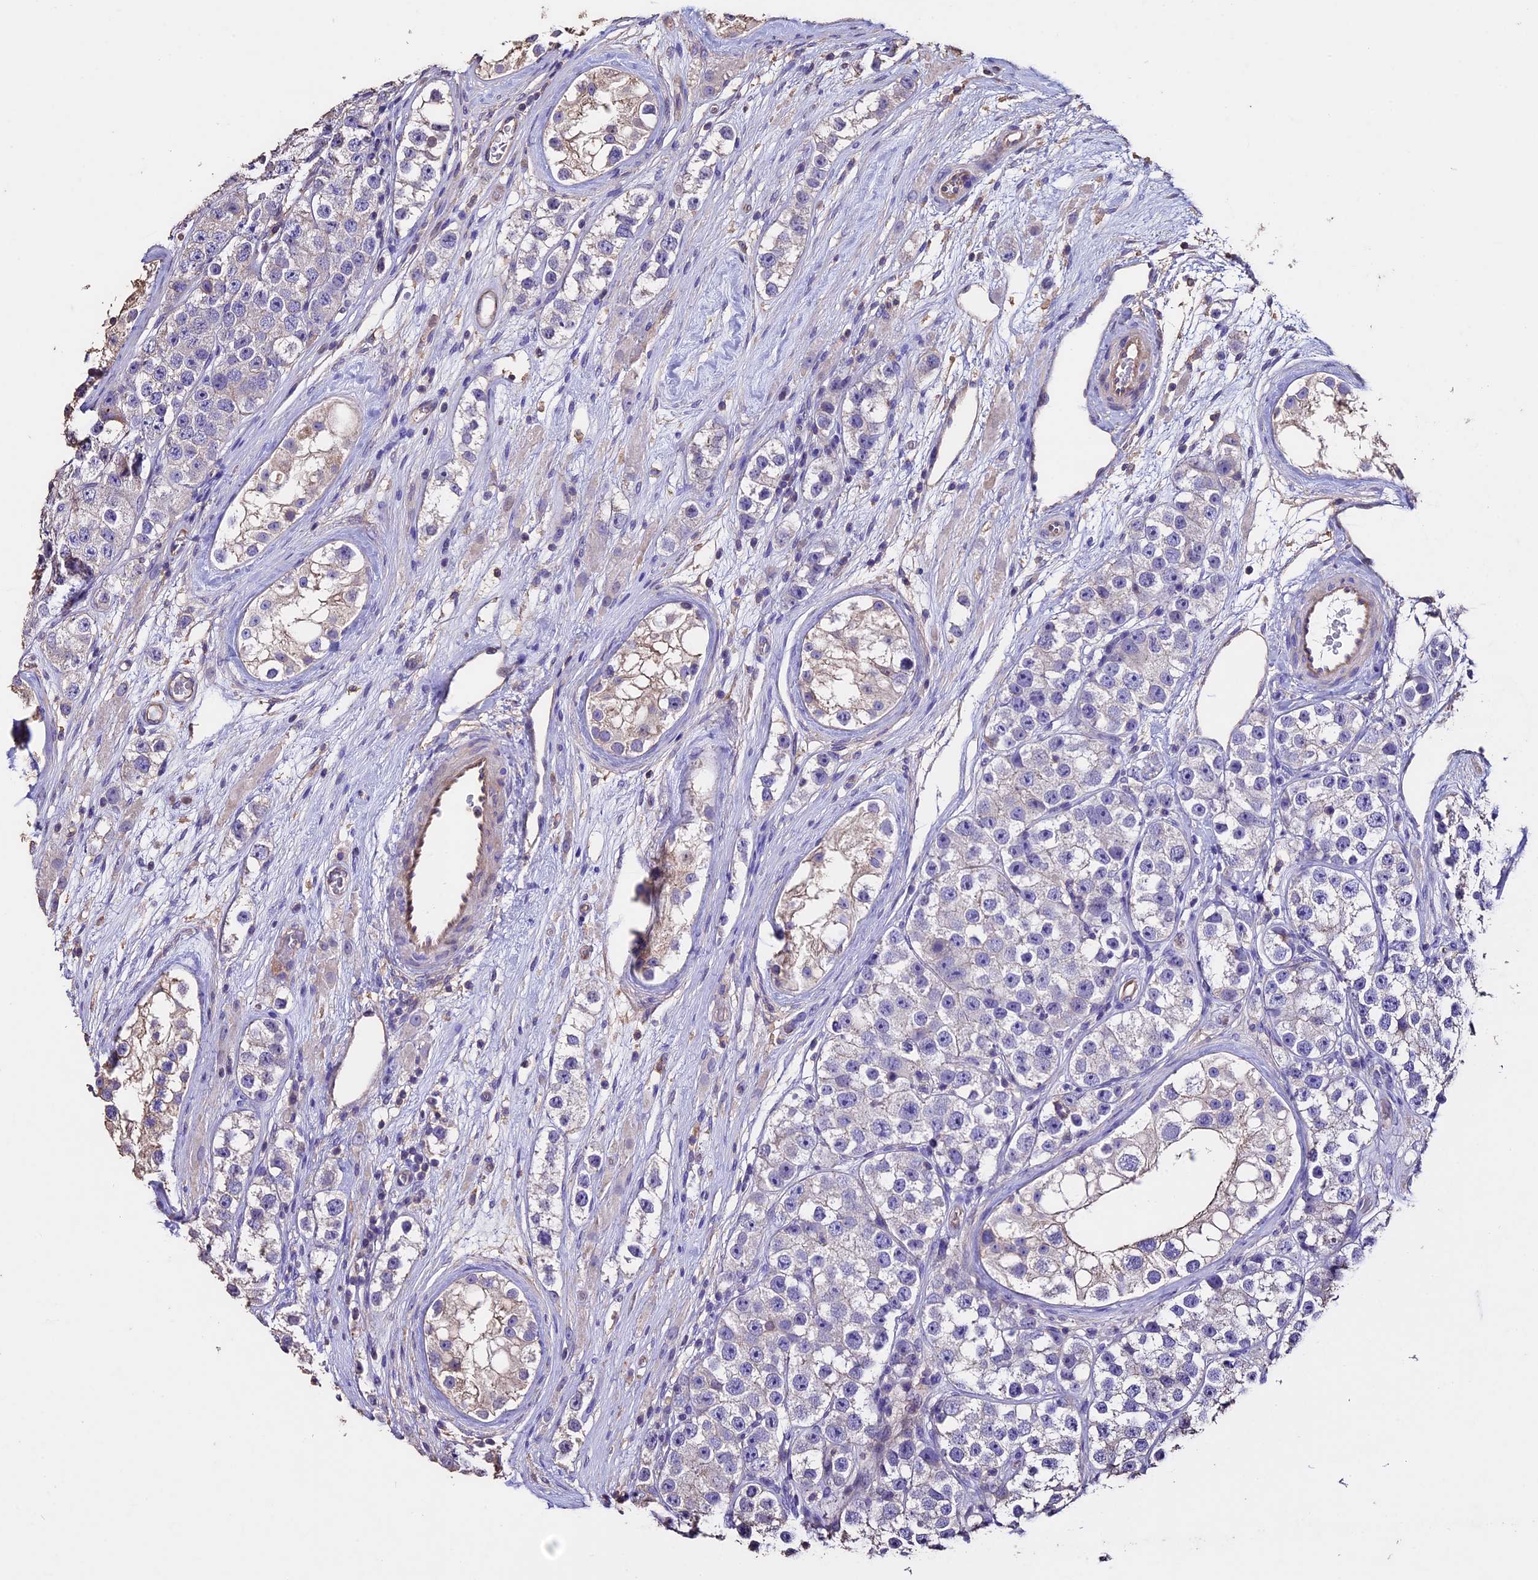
{"staining": {"intensity": "negative", "quantity": "none", "location": "none"}, "tissue": "testis cancer", "cell_type": "Tumor cells", "image_type": "cancer", "snomed": [{"axis": "morphology", "description": "Seminoma, NOS"}, {"axis": "topography", "description": "Testis"}], "caption": "An immunohistochemistry photomicrograph of testis cancer (seminoma) is shown. There is no staining in tumor cells of testis cancer (seminoma).", "gene": "USB1", "patient": {"sex": "male", "age": 28}}